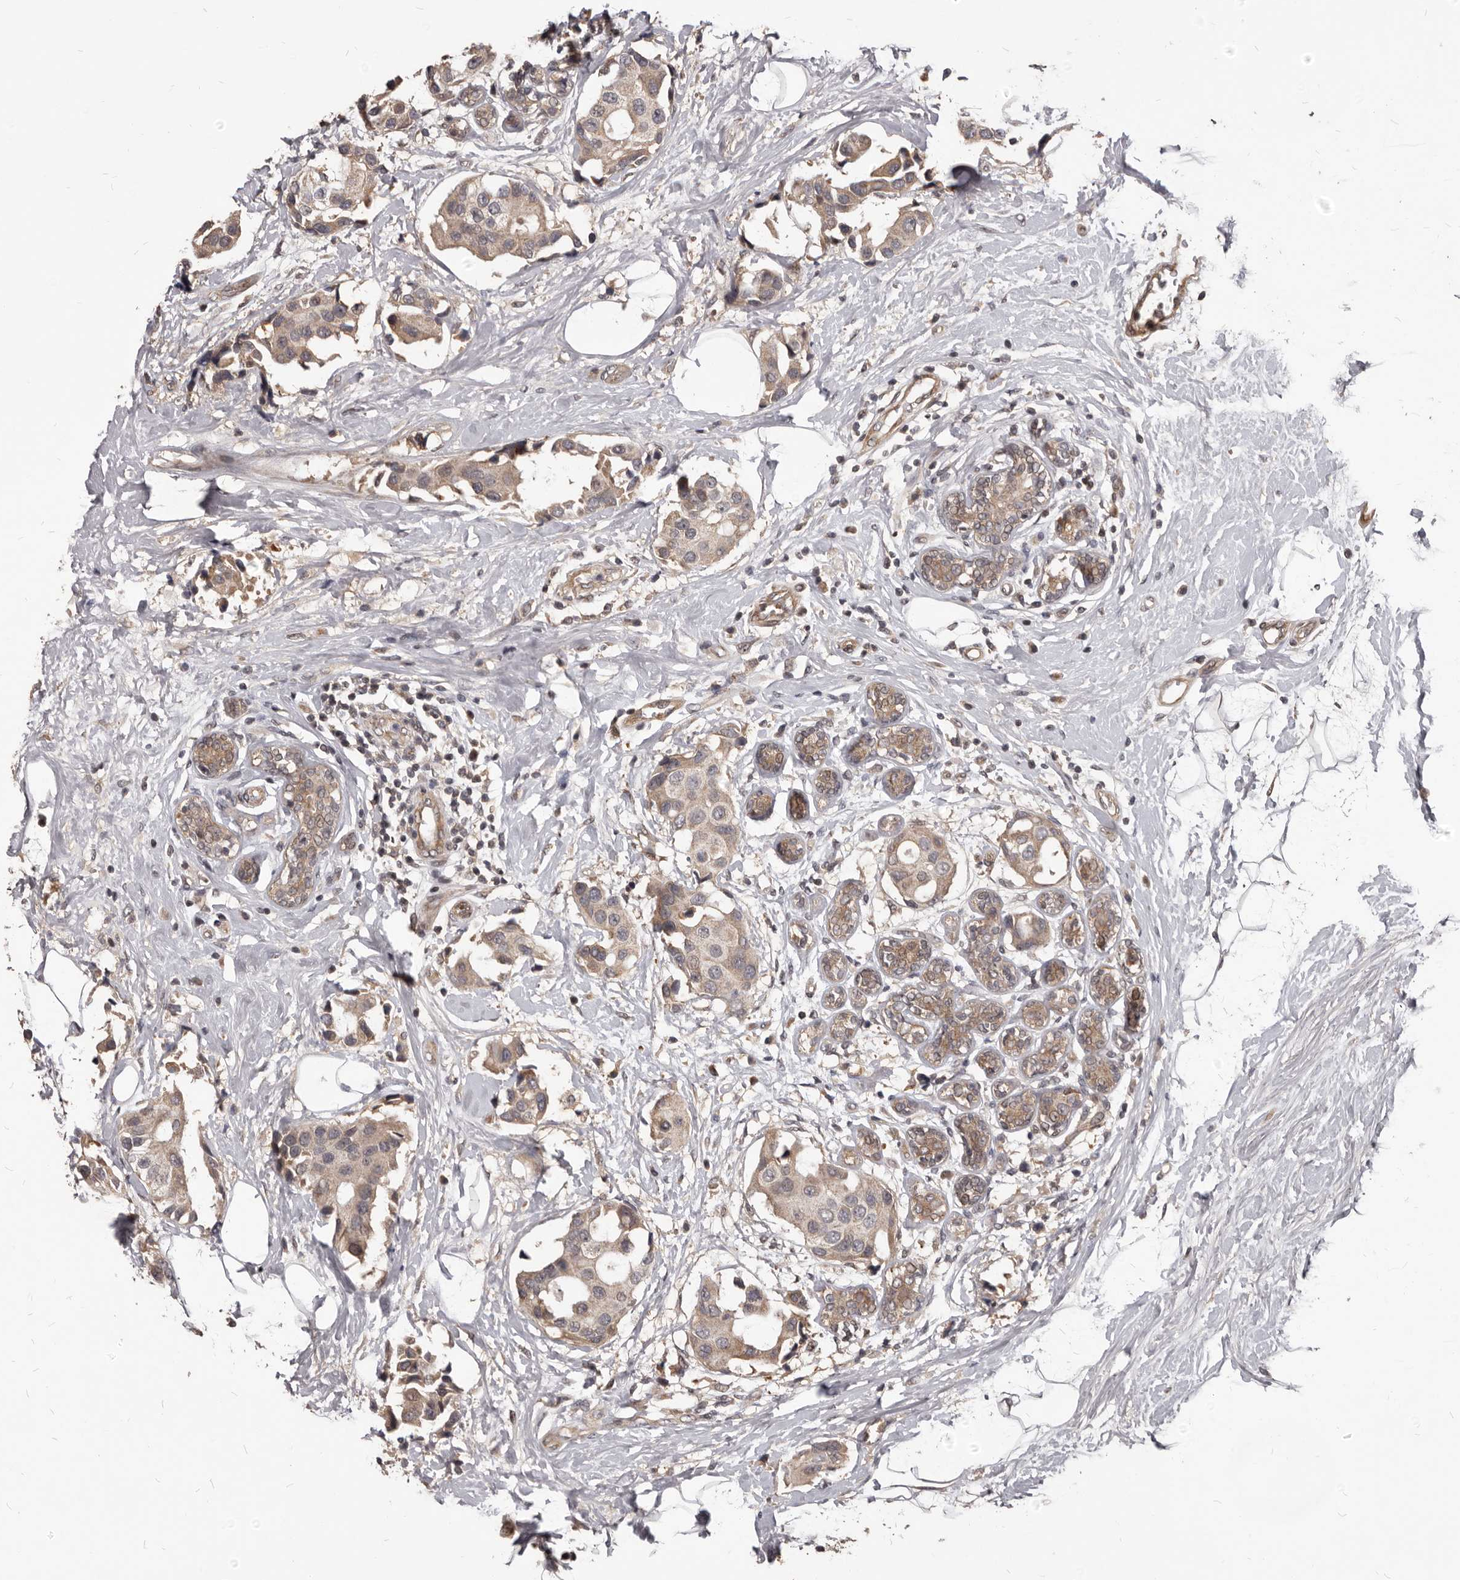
{"staining": {"intensity": "weak", "quantity": ">75%", "location": "cytoplasmic/membranous"}, "tissue": "breast cancer", "cell_type": "Tumor cells", "image_type": "cancer", "snomed": [{"axis": "morphology", "description": "Normal tissue, NOS"}, {"axis": "morphology", "description": "Duct carcinoma"}, {"axis": "topography", "description": "Breast"}], "caption": "Protein expression analysis of human breast cancer reveals weak cytoplasmic/membranous positivity in approximately >75% of tumor cells.", "gene": "GABPB2", "patient": {"sex": "female", "age": 39}}